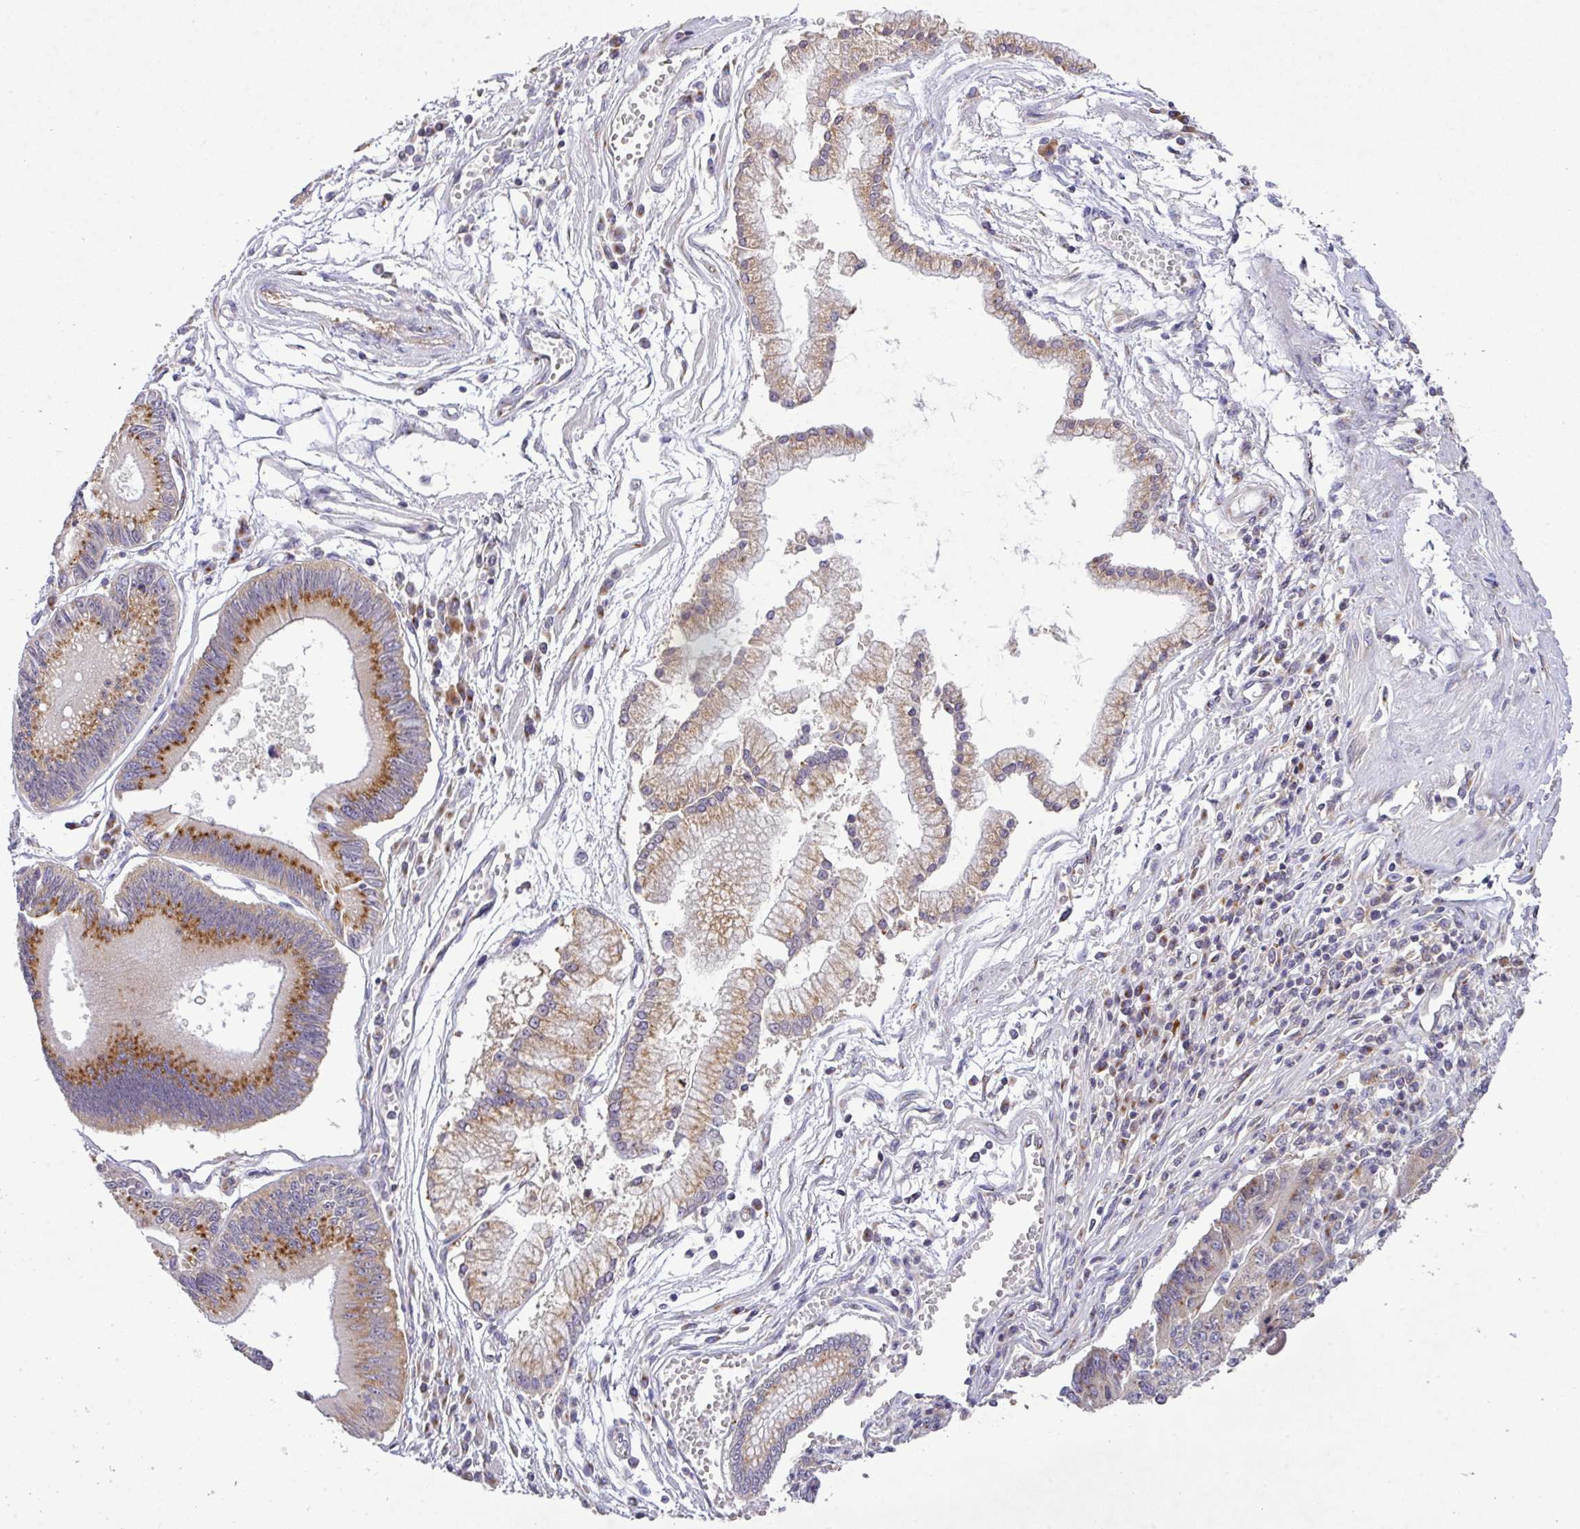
{"staining": {"intensity": "moderate", "quantity": "25%-75%", "location": "cytoplasmic/membranous"}, "tissue": "stomach cancer", "cell_type": "Tumor cells", "image_type": "cancer", "snomed": [{"axis": "morphology", "description": "Adenocarcinoma, NOS"}, {"axis": "topography", "description": "Stomach"}], "caption": "Immunohistochemical staining of adenocarcinoma (stomach) shows medium levels of moderate cytoplasmic/membranous protein staining in about 25%-75% of tumor cells. The staining was performed using DAB to visualize the protein expression in brown, while the nuclei were stained in blue with hematoxylin (Magnification: 20x).", "gene": "VTI1A", "patient": {"sex": "male", "age": 59}}